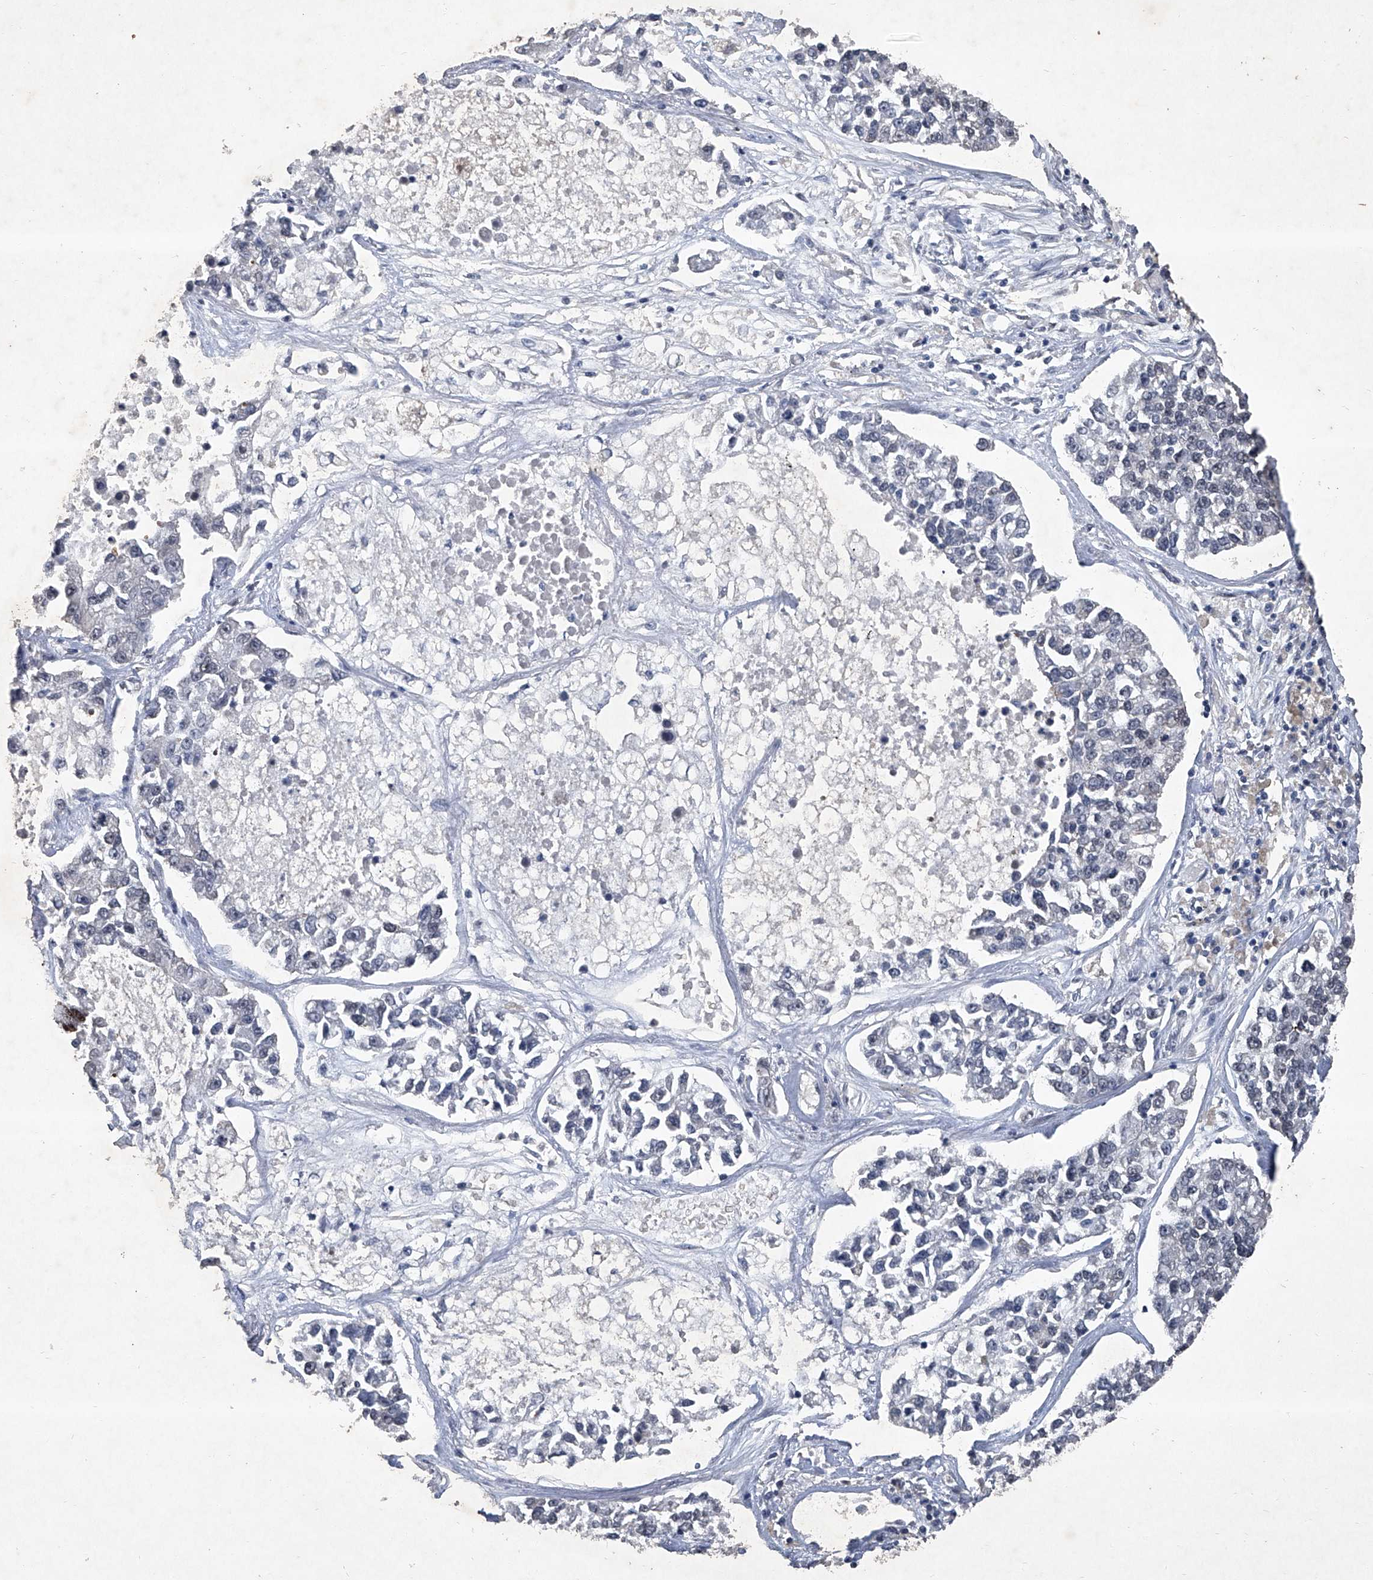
{"staining": {"intensity": "negative", "quantity": "none", "location": "none"}, "tissue": "lung cancer", "cell_type": "Tumor cells", "image_type": "cancer", "snomed": [{"axis": "morphology", "description": "Adenocarcinoma, NOS"}, {"axis": "topography", "description": "Lung"}], "caption": "A high-resolution image shows immunohistochemistry (IHC) staining of adenocarcinoma (lung), which reveals no significant positivity in tumor cells.", "gene": "DDX39B", "patient": {"sex": "male", "age": 49}}